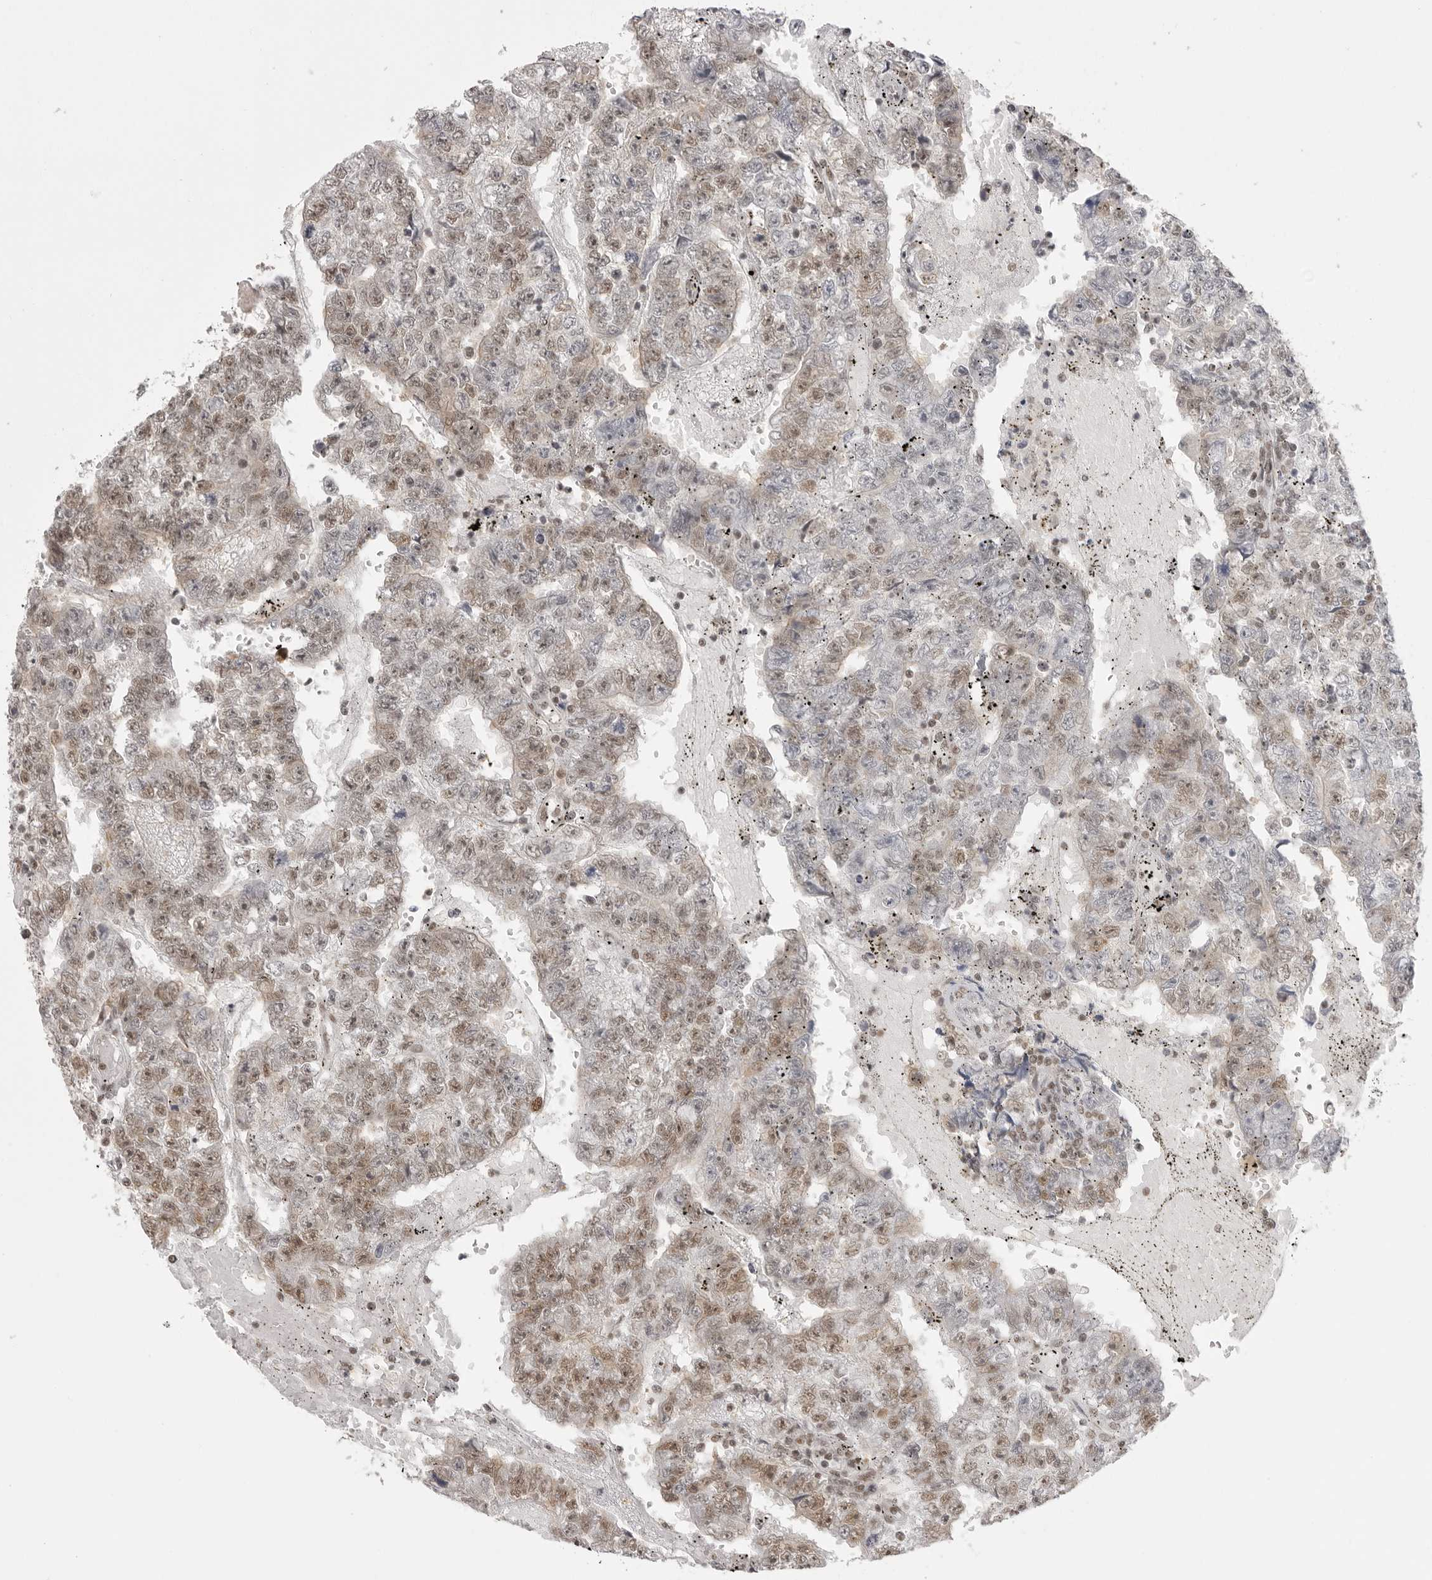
{"staining": {"intensity": "moderate", "quantity": "25%-75%", "location": "nuclear"}, "tissue": "testis cancer", "cell_type": "Tumor cells", "image_type": "cancer", "snomed": [{"axis": "morphology", "description": "Carcinoma, Embryonal, NOS"}, {"axis": "topography", "description": "Testis"}], "caption": "Embryonal carcinoma (testis) tissue demonstrates moderate nuclear positivity in approximately 25%-75% of tumor cells, visualized by immunohistochemistry.", "gene": "RPA2", "patient": {"sex": "male", "age": 25}}